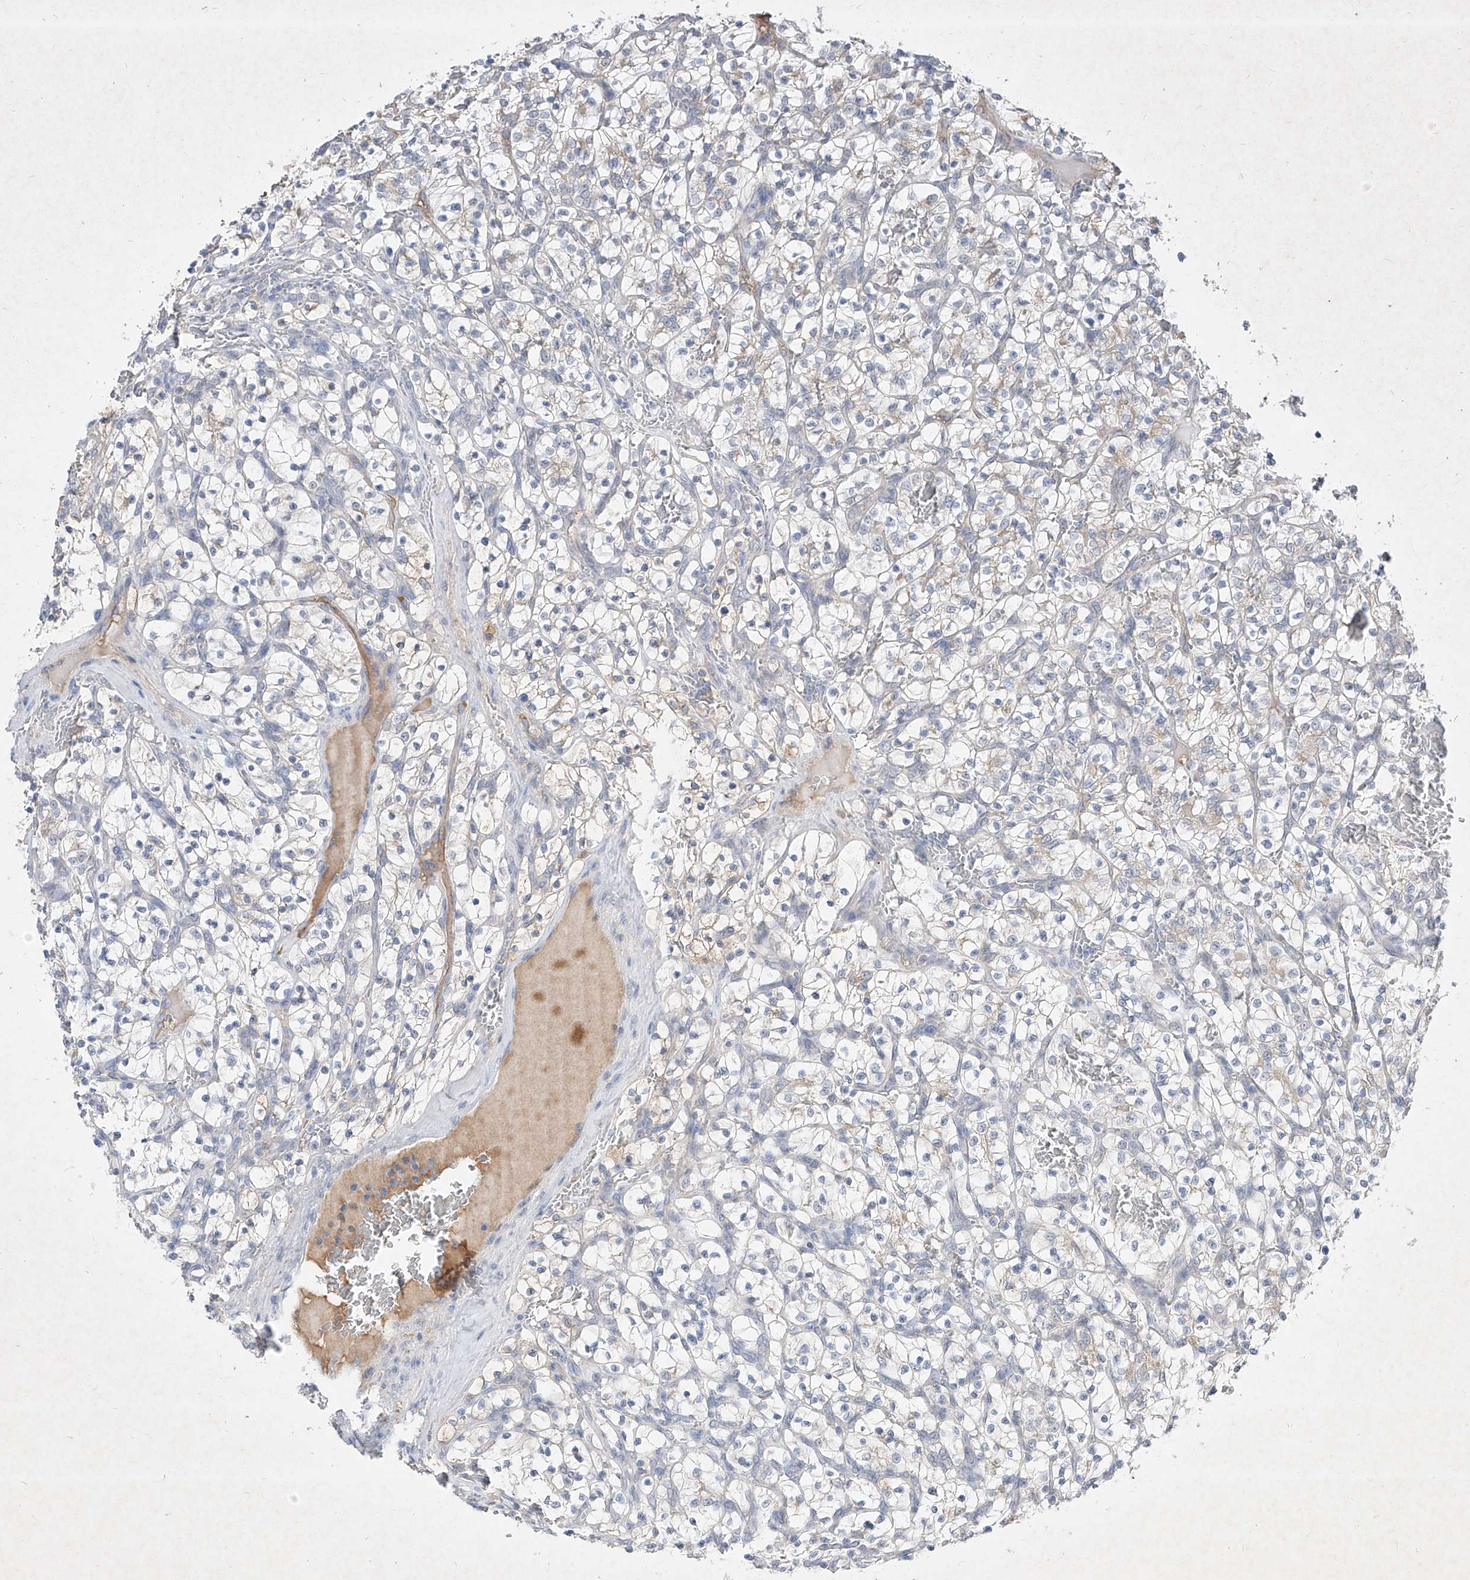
{"staining": {"intensity": "negative", "quantity": "none", "location": "none"}, "tissue": "renal cancer", "cell_type": "Tumor cells", "image_type": "cancer", "snomed": [{"axis": "morphology", "description": "Adenocarcinoma, NOS"}, {"axis": "topography", "description": "Kidney"}], "caption": "The immunohistochemistry photomicrograph has no significant positivity in tumor cells of renal cancer (adenocarcinoma) tissue.", "gene": "C4A", "patient": {"sex": "female", "age": 57}}